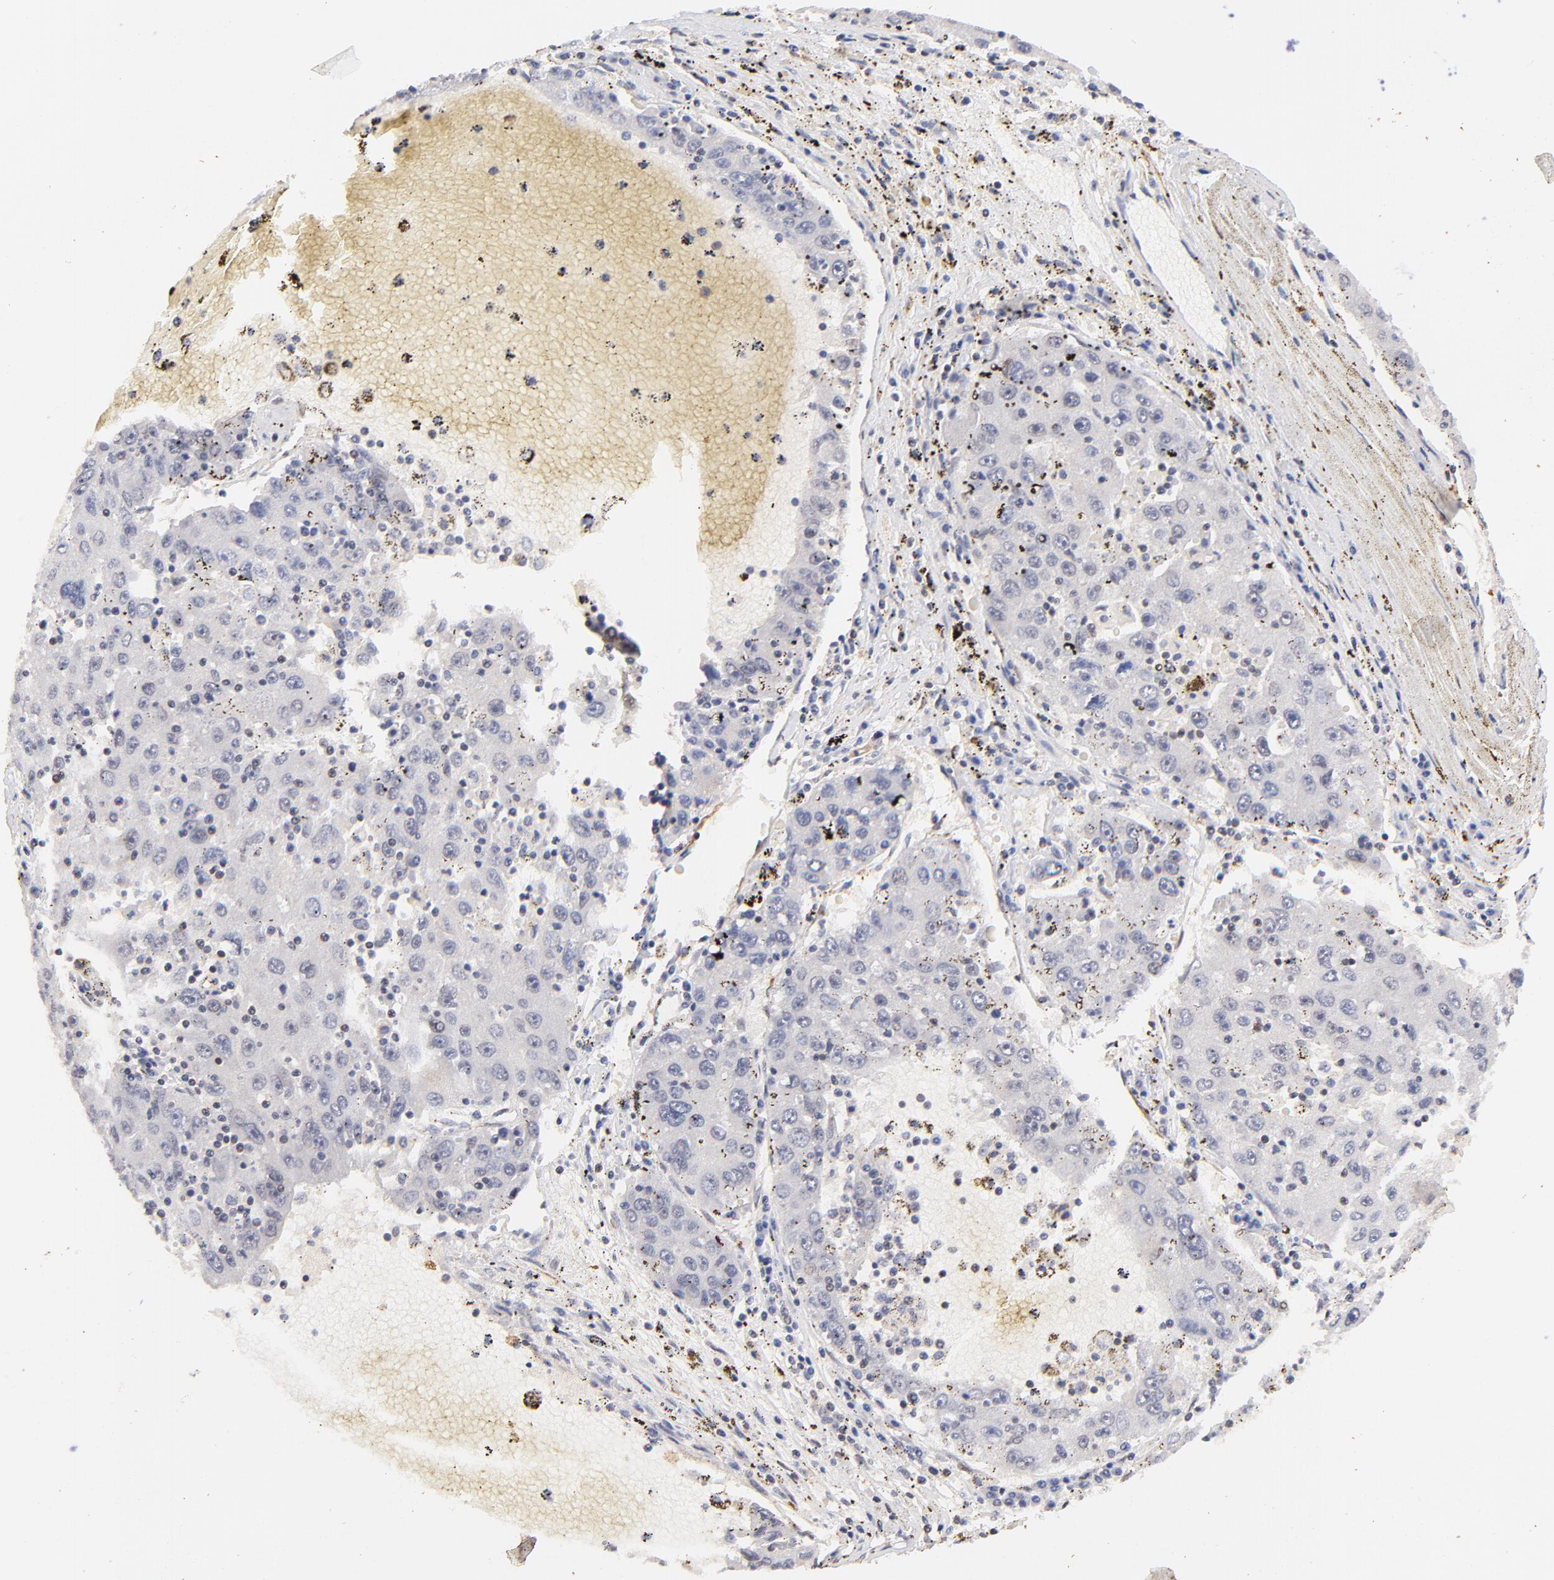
{"staining": {"intensity": "negative", "quantity": "none", "location": "none"}, "tissue": "liver cancer", "cell_type": "Tumor cells", "image_type": "cancer", "snomed": [{"axis": "morphology", "description": "Carcinoma, Hepatocellular, NOS"}, {"axis": "topography", "description": "Liver"}], "caption": "Tumor cells are negative for brown protein staining in liver cancer (hepatocellular carcinoma).", "gene": "ZFP92", "patient": {"sex": "male", "age": 49}}